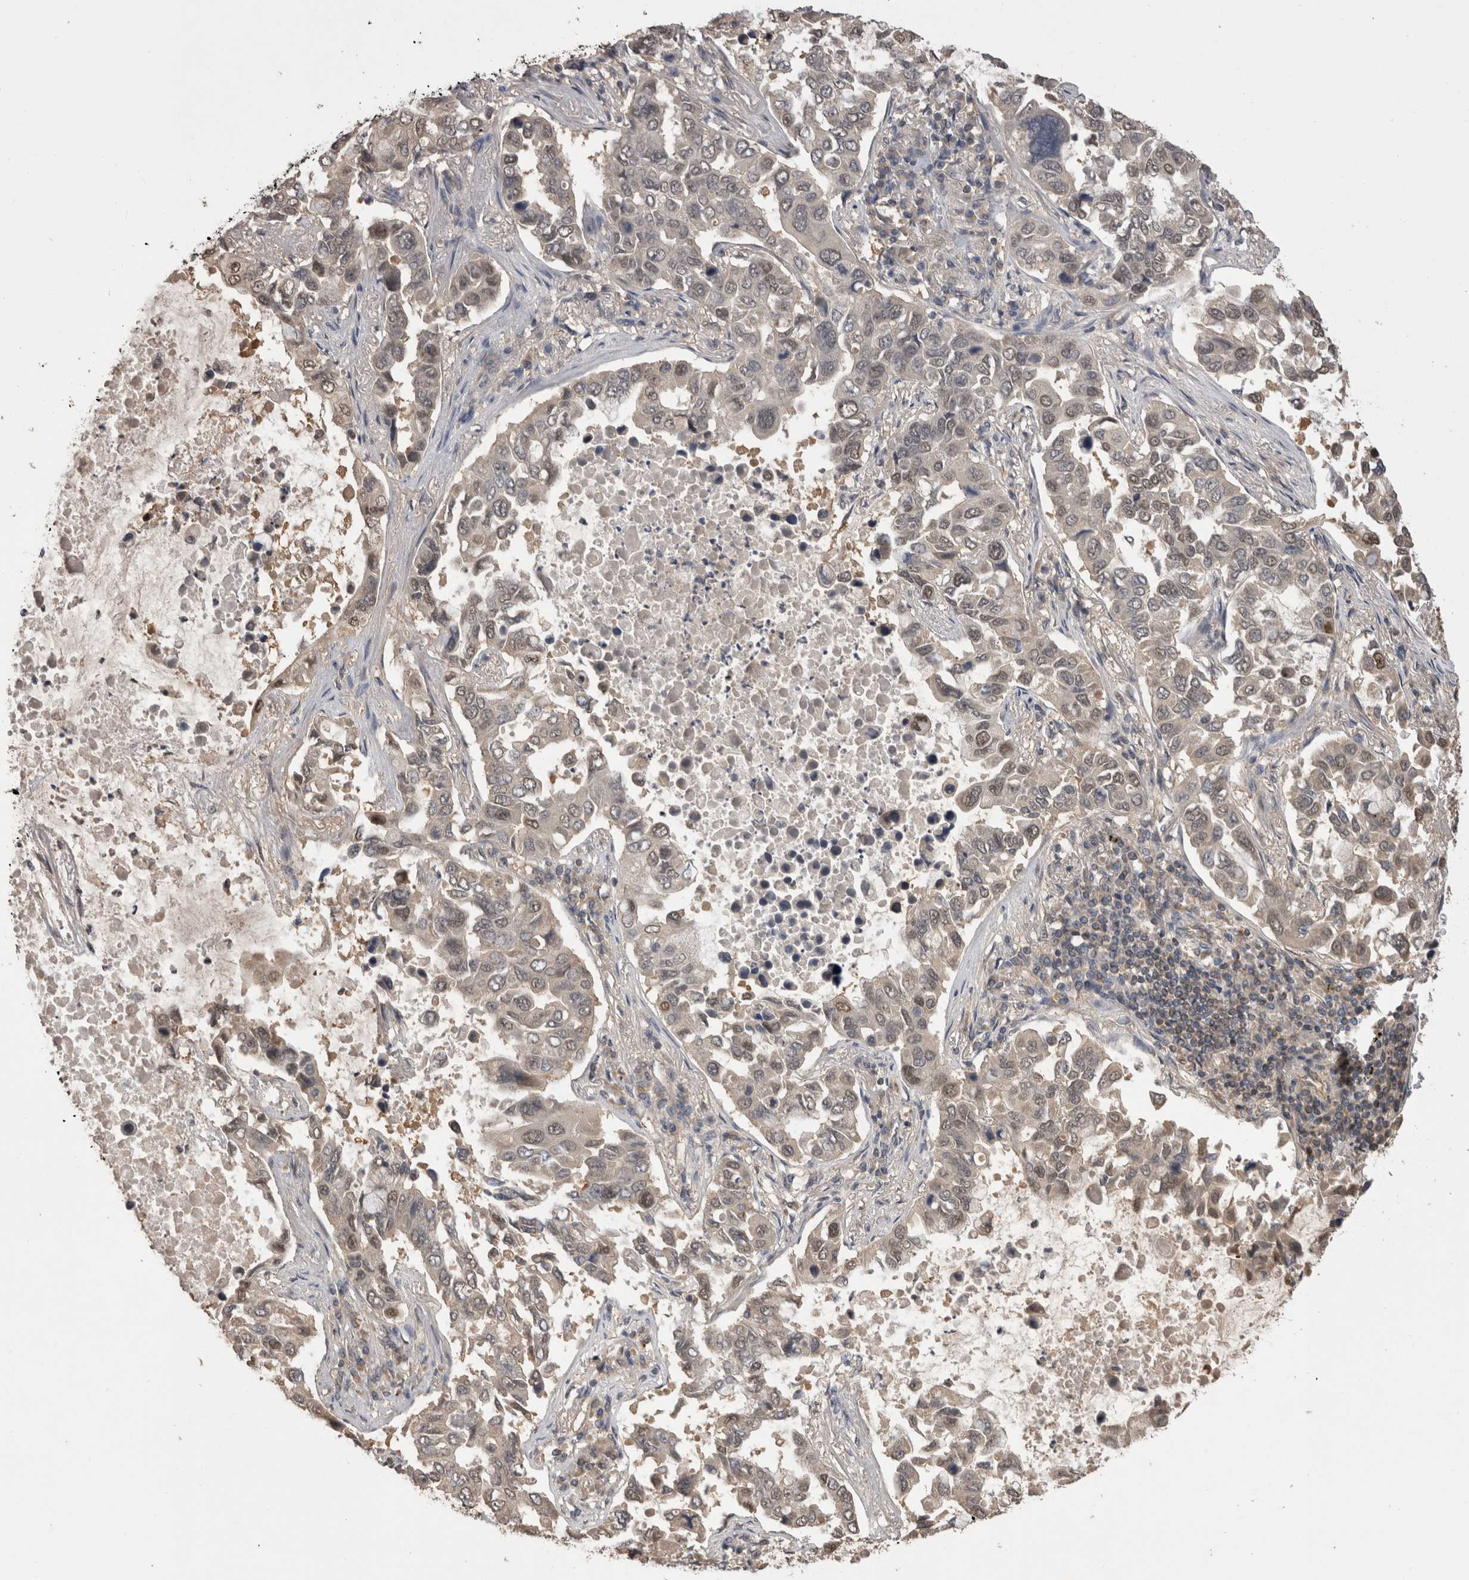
{"staining": {"intensity": "weak", "quantity": ">75%", "location": "cytoplasmic/membranous,nuclear"}, "tissue": "lung cancer", "cell_type": "Tumor cells", "image_type": "cancer", "snomed": [{"axis": "morphology", "description": "Adenocarcinoma, NOS"}, {"axis": "topography", "description": "Lung"}], "caption": "Immunohistochemical staining of human lung cancer demonstrates weak cytoplasmic/membranous and nuclear protein positivity in about >75% of tumor cells.", "gene": "PREP", "patient": {"sex": "male", "age": 64}}